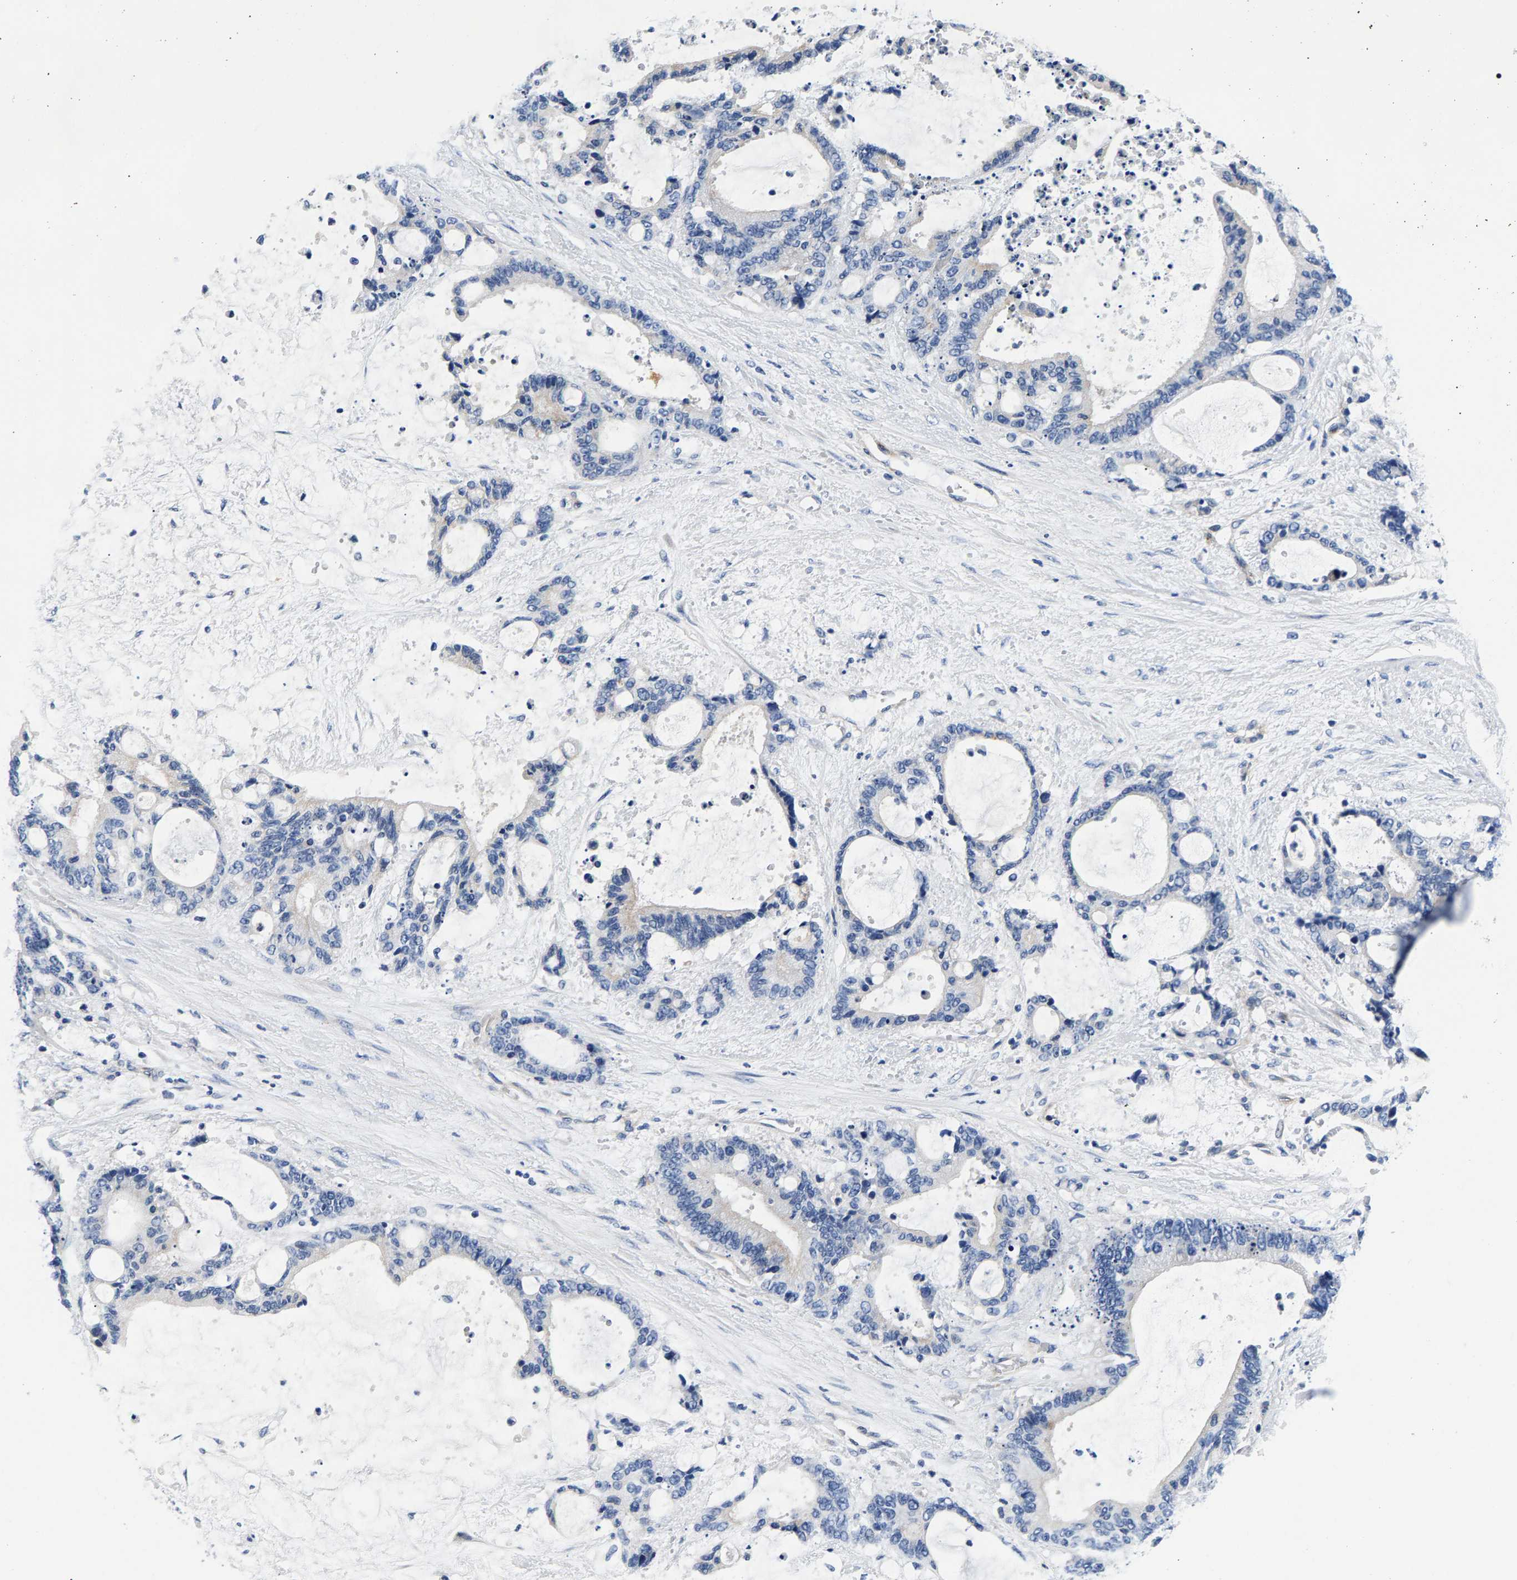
{"staining": {"intensity": "negative", "quantity": "none", "location": "none"}, "tissue": "liver cancer", "cell_type": "Tumor cells", "image_type": "cancer", "snomed": [{"axis": "morphology", "description": "Normal tissue, NOS"}, {"axis": "morphology", "description": "Cholangiocarcinoma"}, {"axis": "topography", "description": "Liver"}, {"axis": "topography", "description": "Peripheral nerve tissue"}], "caption": "The photomicrograph exhibits no staining of tumor cells in liver cancer.", "gene": "P2RY4", "patient": {"sex": "female", "age": 73}}